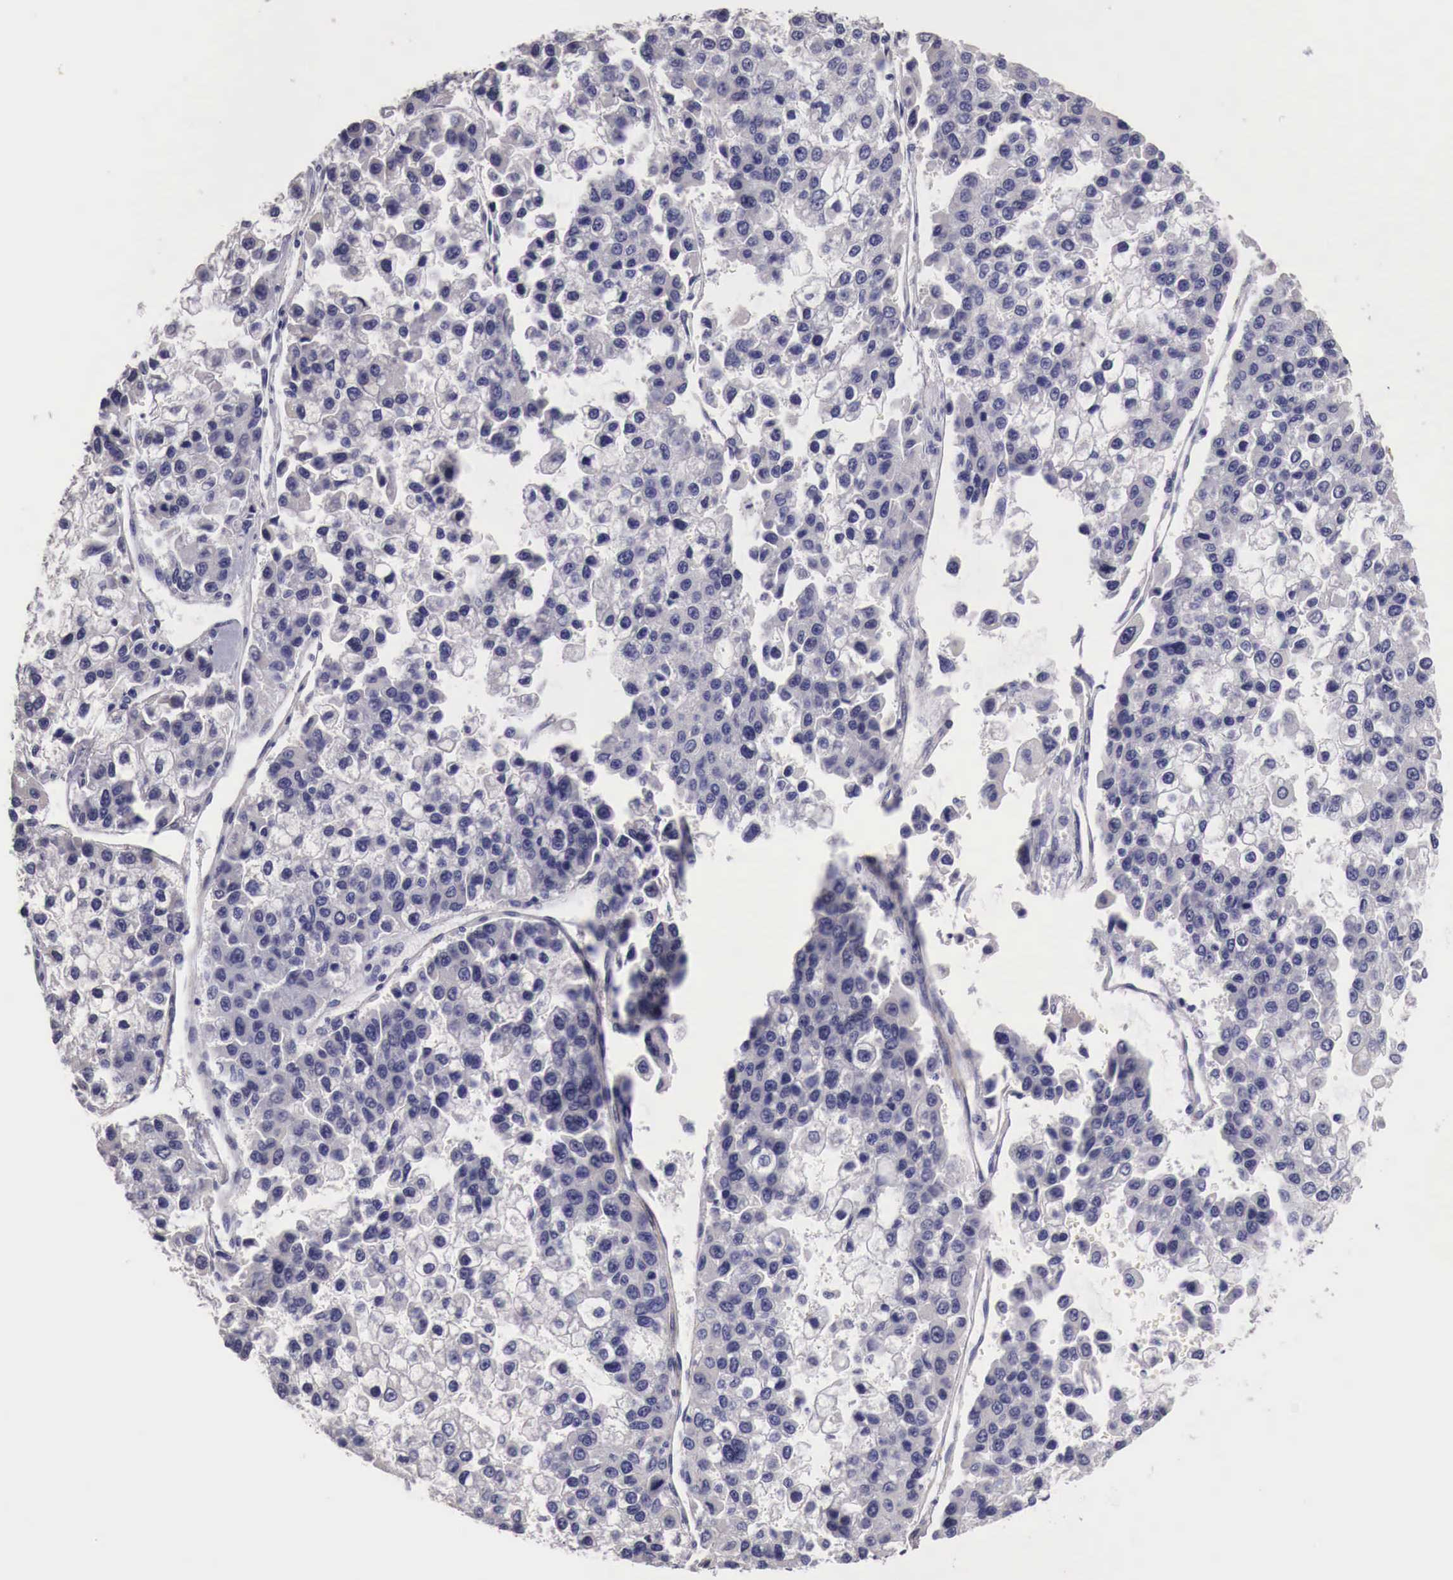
{"staining": {"intensity": "negative", "quantity": "none", "location": "none"}, "tissue": "liver cancer", "cell_type": "Tumor cells", "image_type": "cancer", "snomed": [{"axis": "morphology", "description": "Carcinoma, Hepatocellular, NOS"}, {"axis": "topography", "description": "Liver"}], "caption": "DAB immunohistochemical staining of human liver hepatocellular carcinoma shows no significant expression in tumor cells. (IHC, brightfield microscopy, high magnification).", "gene": "ENOX2", "patient": {"sex": "female", "age": 66}}